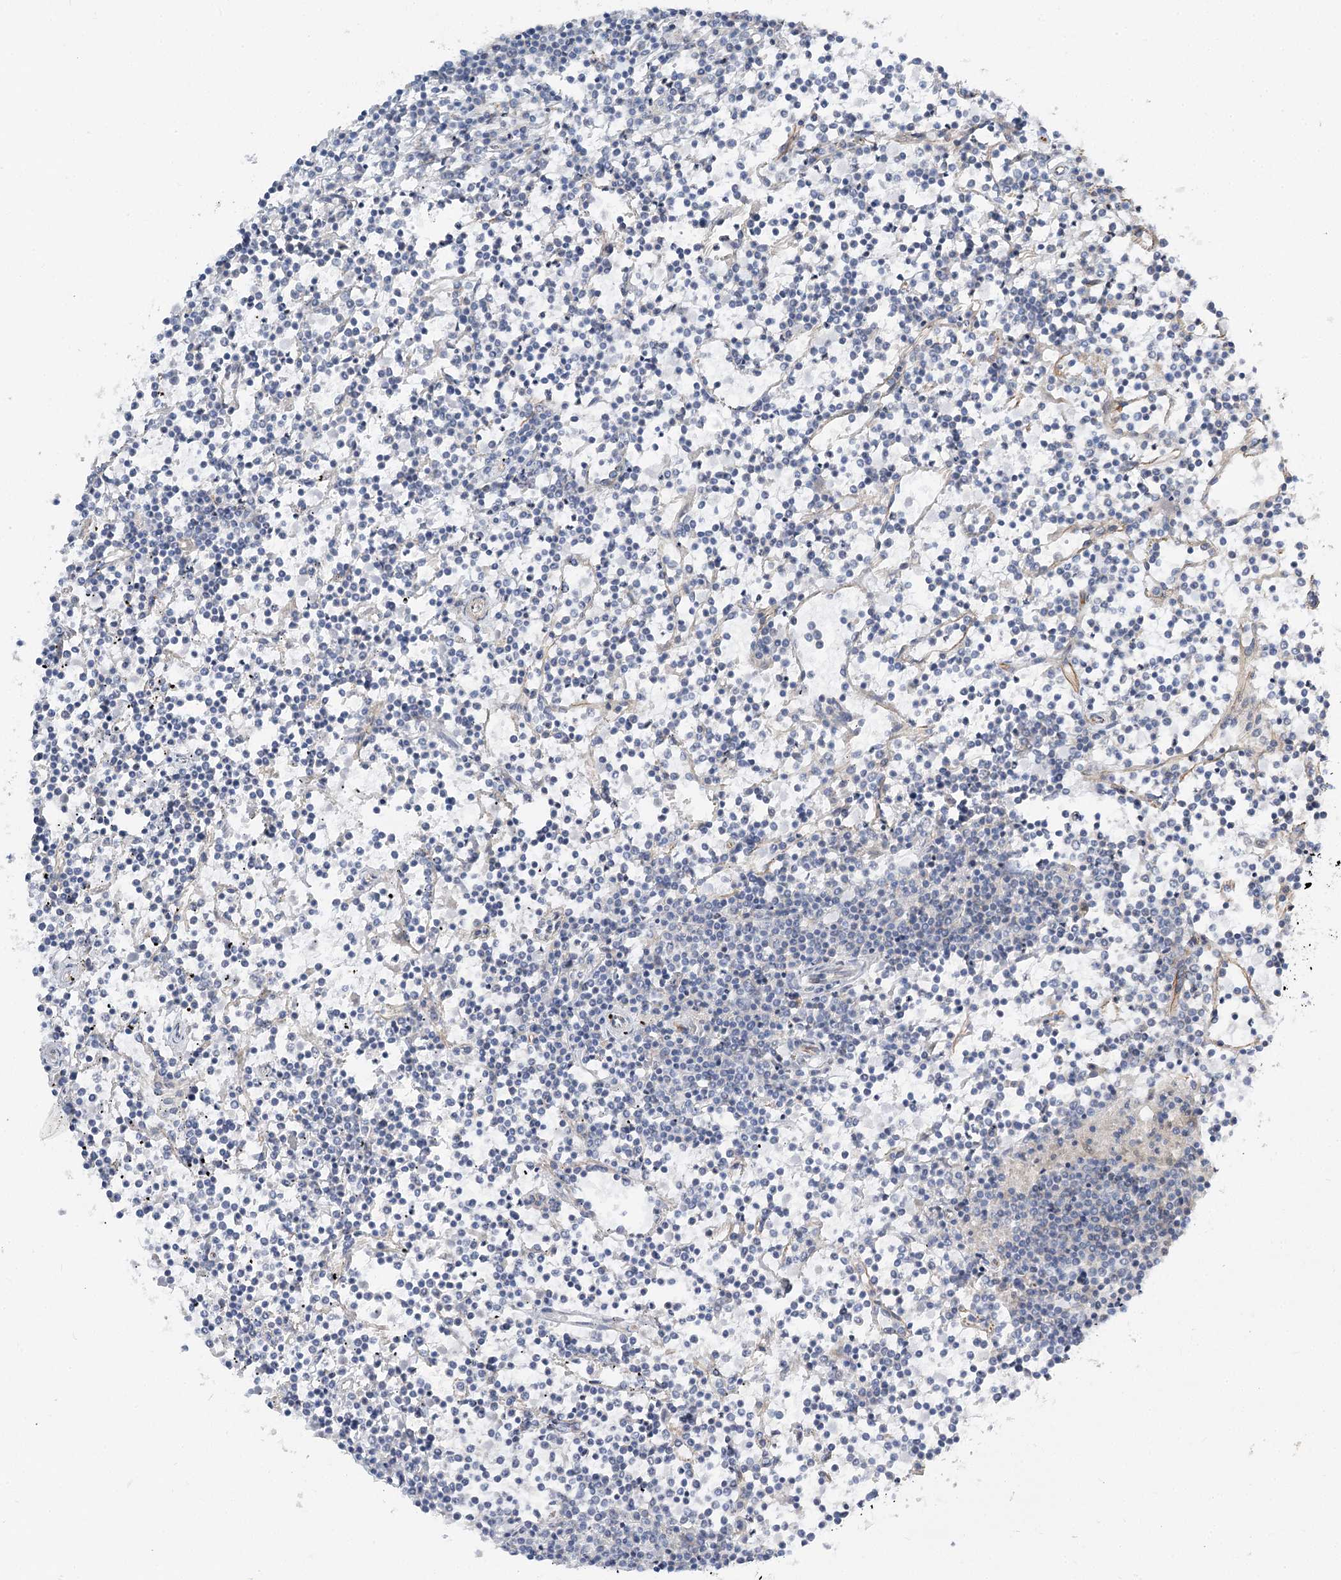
{"staining": {"intensity": "negative", "quantity": "none", "location": "none"}, "tissue": "lymphoma", "cell_type": "Tumor cells", "image_type": "cancer", "snomed": [{"axis": "morphology", "description": "Malignant lymphoma, non-Hodgkin's type, Low grade"}, {"axis": "topography", "description": "Spleen"}], "caption": "Tumor cells are negative for protein expression in human lymphoma. (DAB (3,3'-diaminobenzidine) immunohistochemistry (IHC) visualized using brightfield microscopy, high magnification).", "gene": "KIAA0825", "patient": {"sex": "female", "age": 19}}